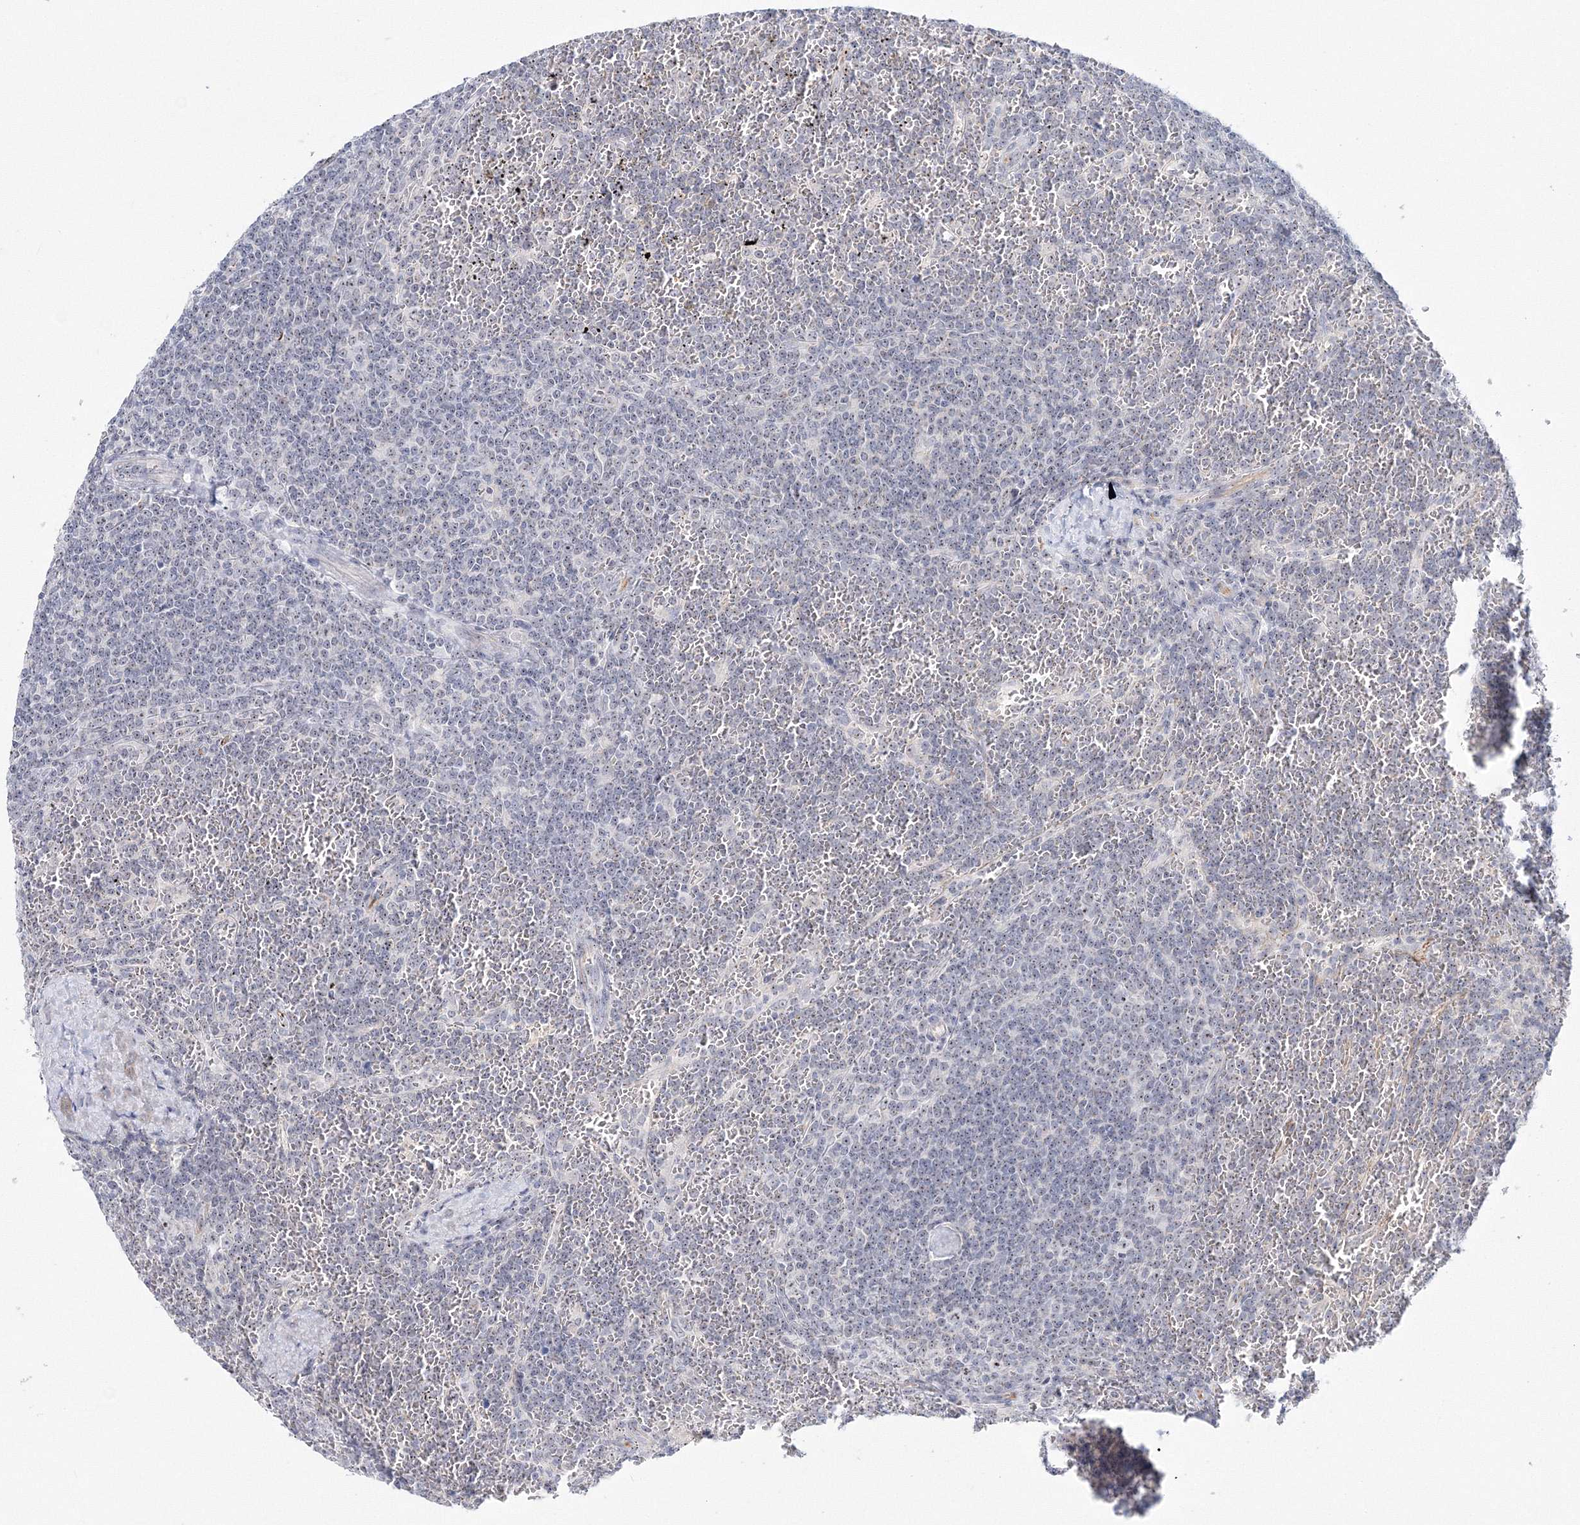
{"staining": {"intensity": "negative", "quantity": "none", "location": "none"}, "tissue": "lymphoma", "cell_type": "Tumor cells", "image_type": "cancer", "snomed": [{"axis": "morphology", "description": "Malignant lymphoma, non-Hodgkin's type, Low grade"}, {"axis": "topography", "description": "Spleen"}], "caption": "Immunohistochemistry micrograph of human lymphoma stained for a protein (brown), which demonstrates no positivity in tumor cells. (DAB (3,3'-diaminobenzidine) immunohistochemistry with hematoxylin counter stain).", "gene": "SIRT7", "patient": {"sex": "female", "age": 19}}